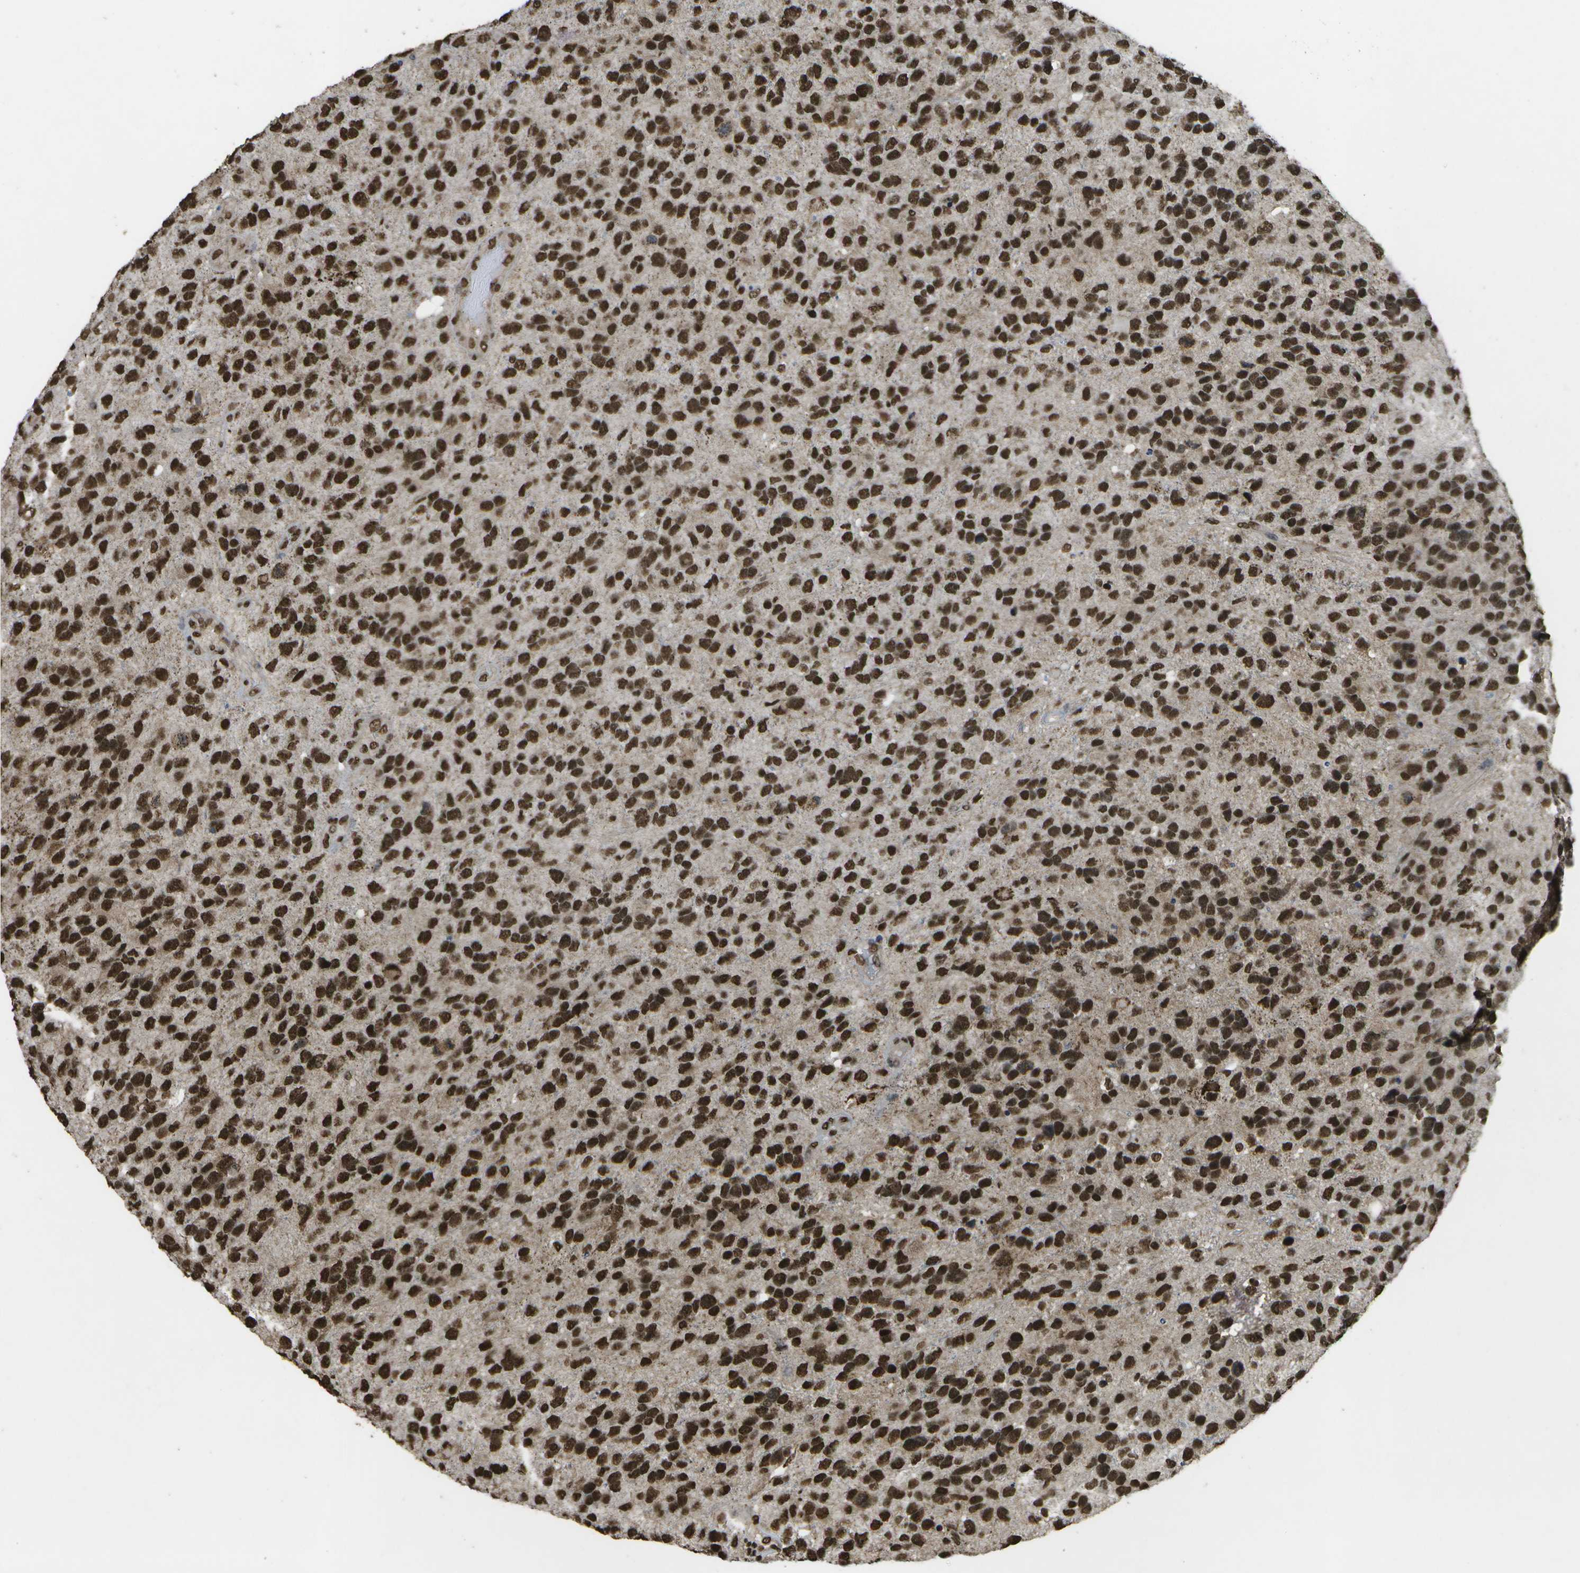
{"staining": {"intensity": "strong", "quantity": ">75%", "location": "nuclear"}, "tissue": "glioma", "cell_type": "Tumor cells", "image_type": "cancer", "snomed": [{"axis": "morphology", "description": "Glioma, malignant, High grade"}, {"axis": "topography", "description": "Brain"}], "caption": "This is an image of immunohistochemistry staining of glioma, which shows strong expression in the nuclear of tumor cells.", "gene": "SPEN", "patient": {"sex": "female", "age": 58}}